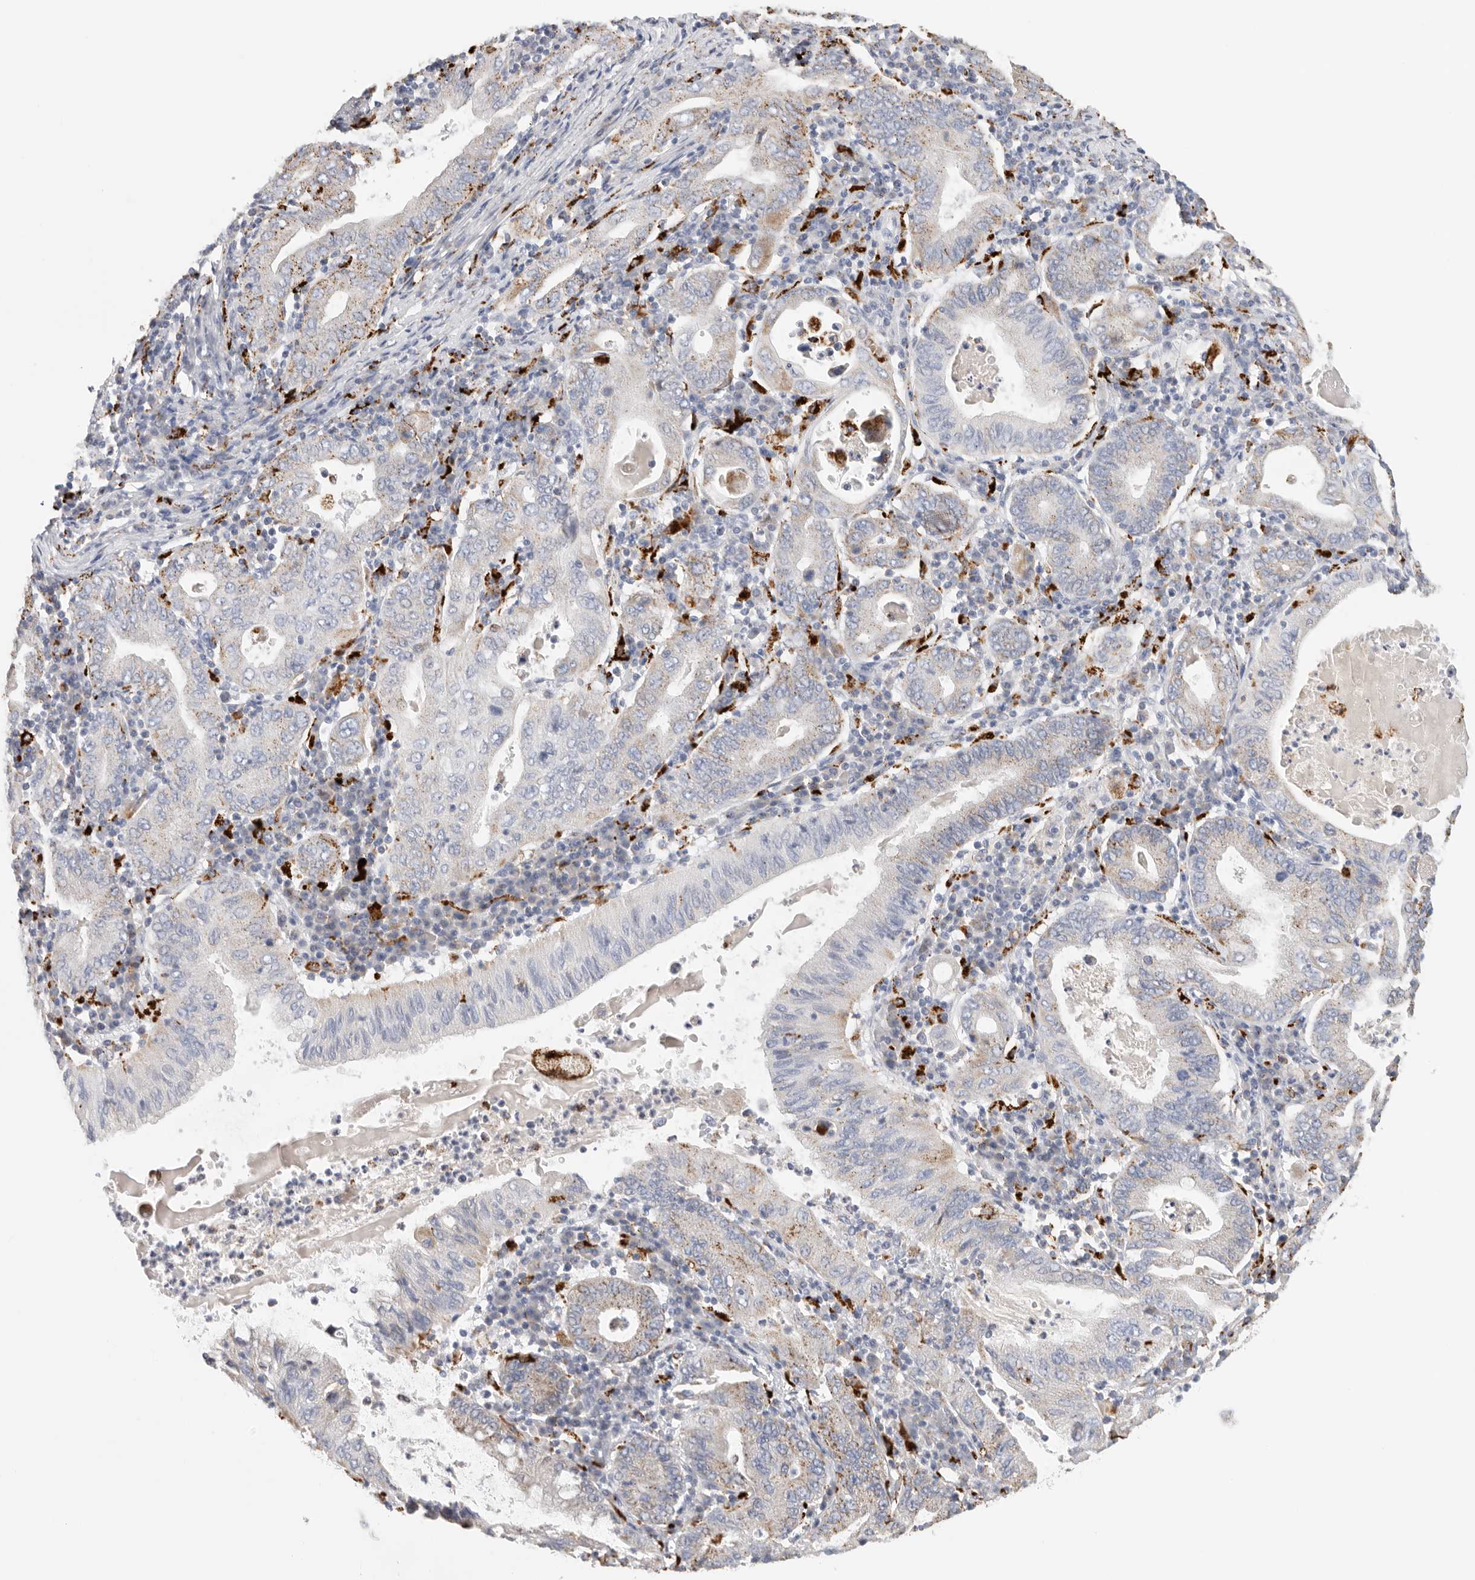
{"staining": {"intensity": "weak", "quantity": "<25%", "location": "cytoplasmic/membranous"}, "tissue": "stomach cancer", "cell_type": "Tumor cells", "image_type": "cancer", "snomed": [{"axis": "morphology", "description": "Normal tissue, NOS"}, {"axis": "morphology", "description": "Adenocarcinoma, NOS"}, {"axis": "topography", "description": "Esophagus"}, {"axis": "topography", "description": "Stomach, upper"}, {"axis": "topography", "description": "Peripheral nerve tissue"}], "caption": "IHC image of neoplastic tissue: adenocarcinoma (stomach) stained with DAB reveals no significant protein staining in tumor cells.", "gene": "GGH", "patient": {"sex": "male", "age": 62}}